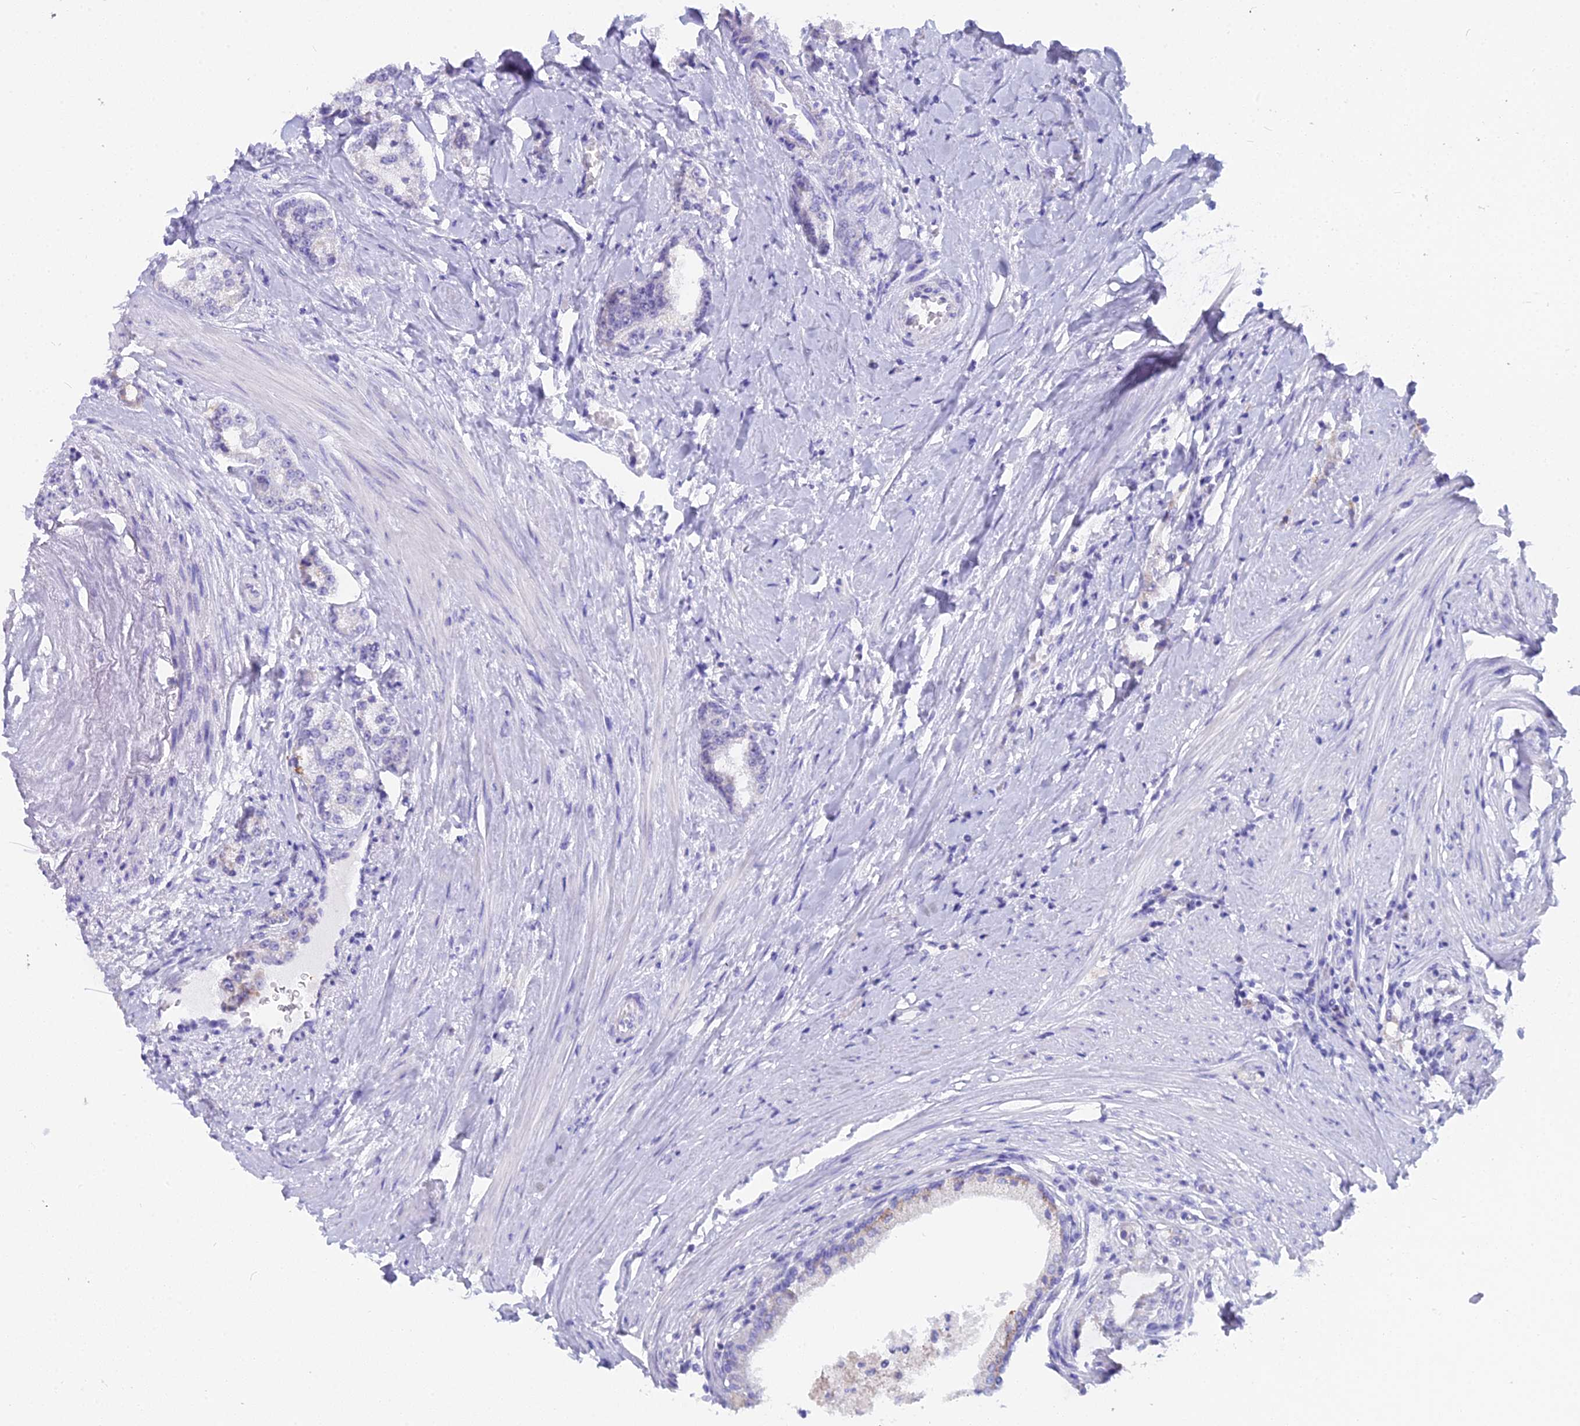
{"staining": {"intensity": "negative", "quantity": "none", "location": "none"}, "tissue": "prostate cancer", "cell_type": "Tumor cells", "image_type": "cancer", "snomed": [{"axis": "morphology", "description": "Adenocarcinoma, High grade"}, {"axis": "topography", "description": "Prostate"}], "caption": "This is an immunohistochemistry photomicrograph of adenocarcinoma (high-grade) (prostate). There is no expression in tumor cells.", "gene": "CGB2", "patient": {"sex": "male", "age": 64}}